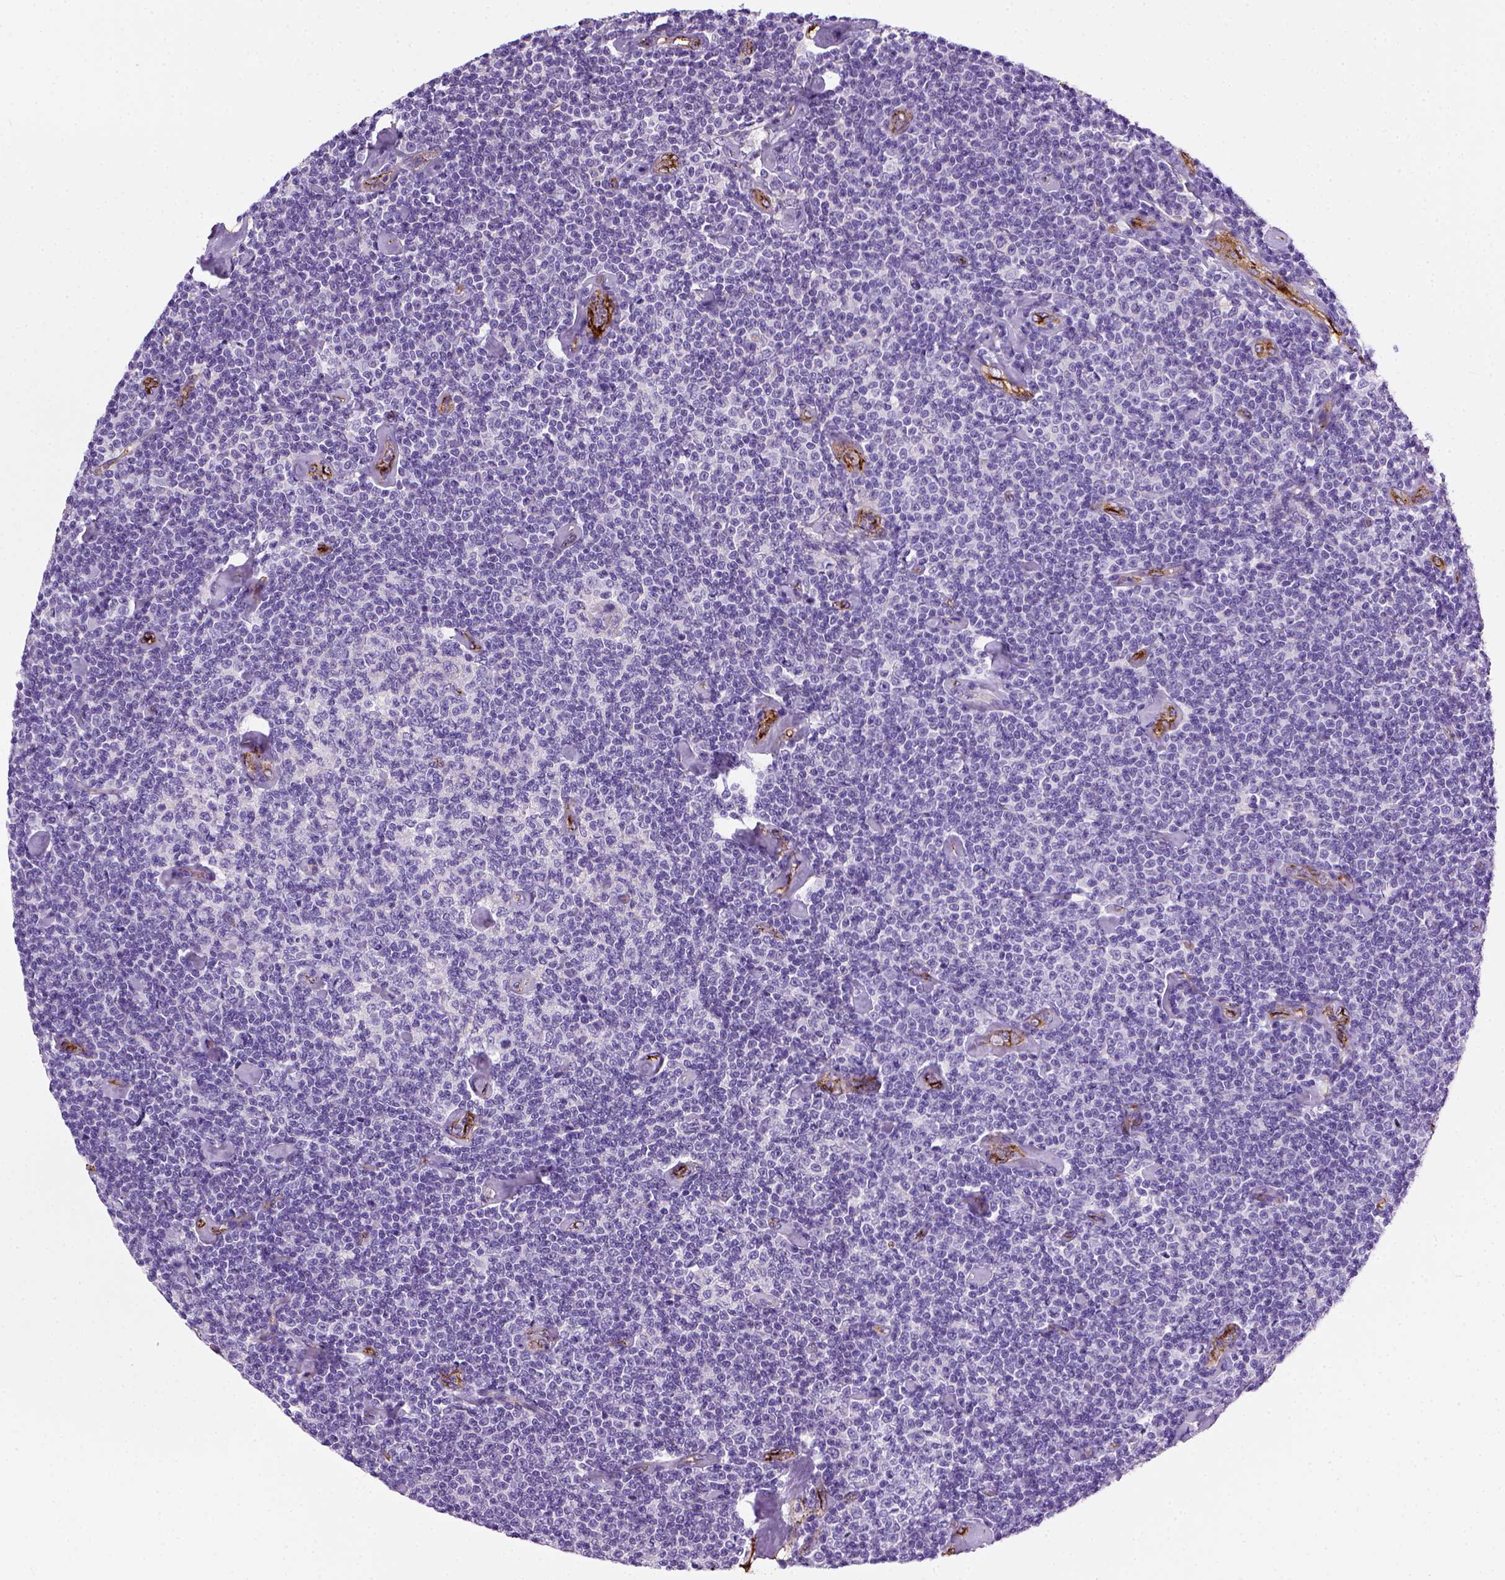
{"staining": {"intensity": "negative", "quantity": "none", "location": "none"}, "tissue": "lymphoma", "cell_type": "Tumor cells", "image_type": "cancer", "snomed": [{"axis": "morphology", "description": "Malignant lymphoma, non-Hodgkin's type, Low grade"}, {"axis": "topography", "description": "Lymph node"}], "caption": "Immunohistochemistry (IHC) micrograph of human low-grade malignant lymphoma, non-Hodgkin's type stained for a protein (brown), which reveals no expression in tumor cells.", "gene": "VWF", "patient": {"sex": "male", "age": 81}}